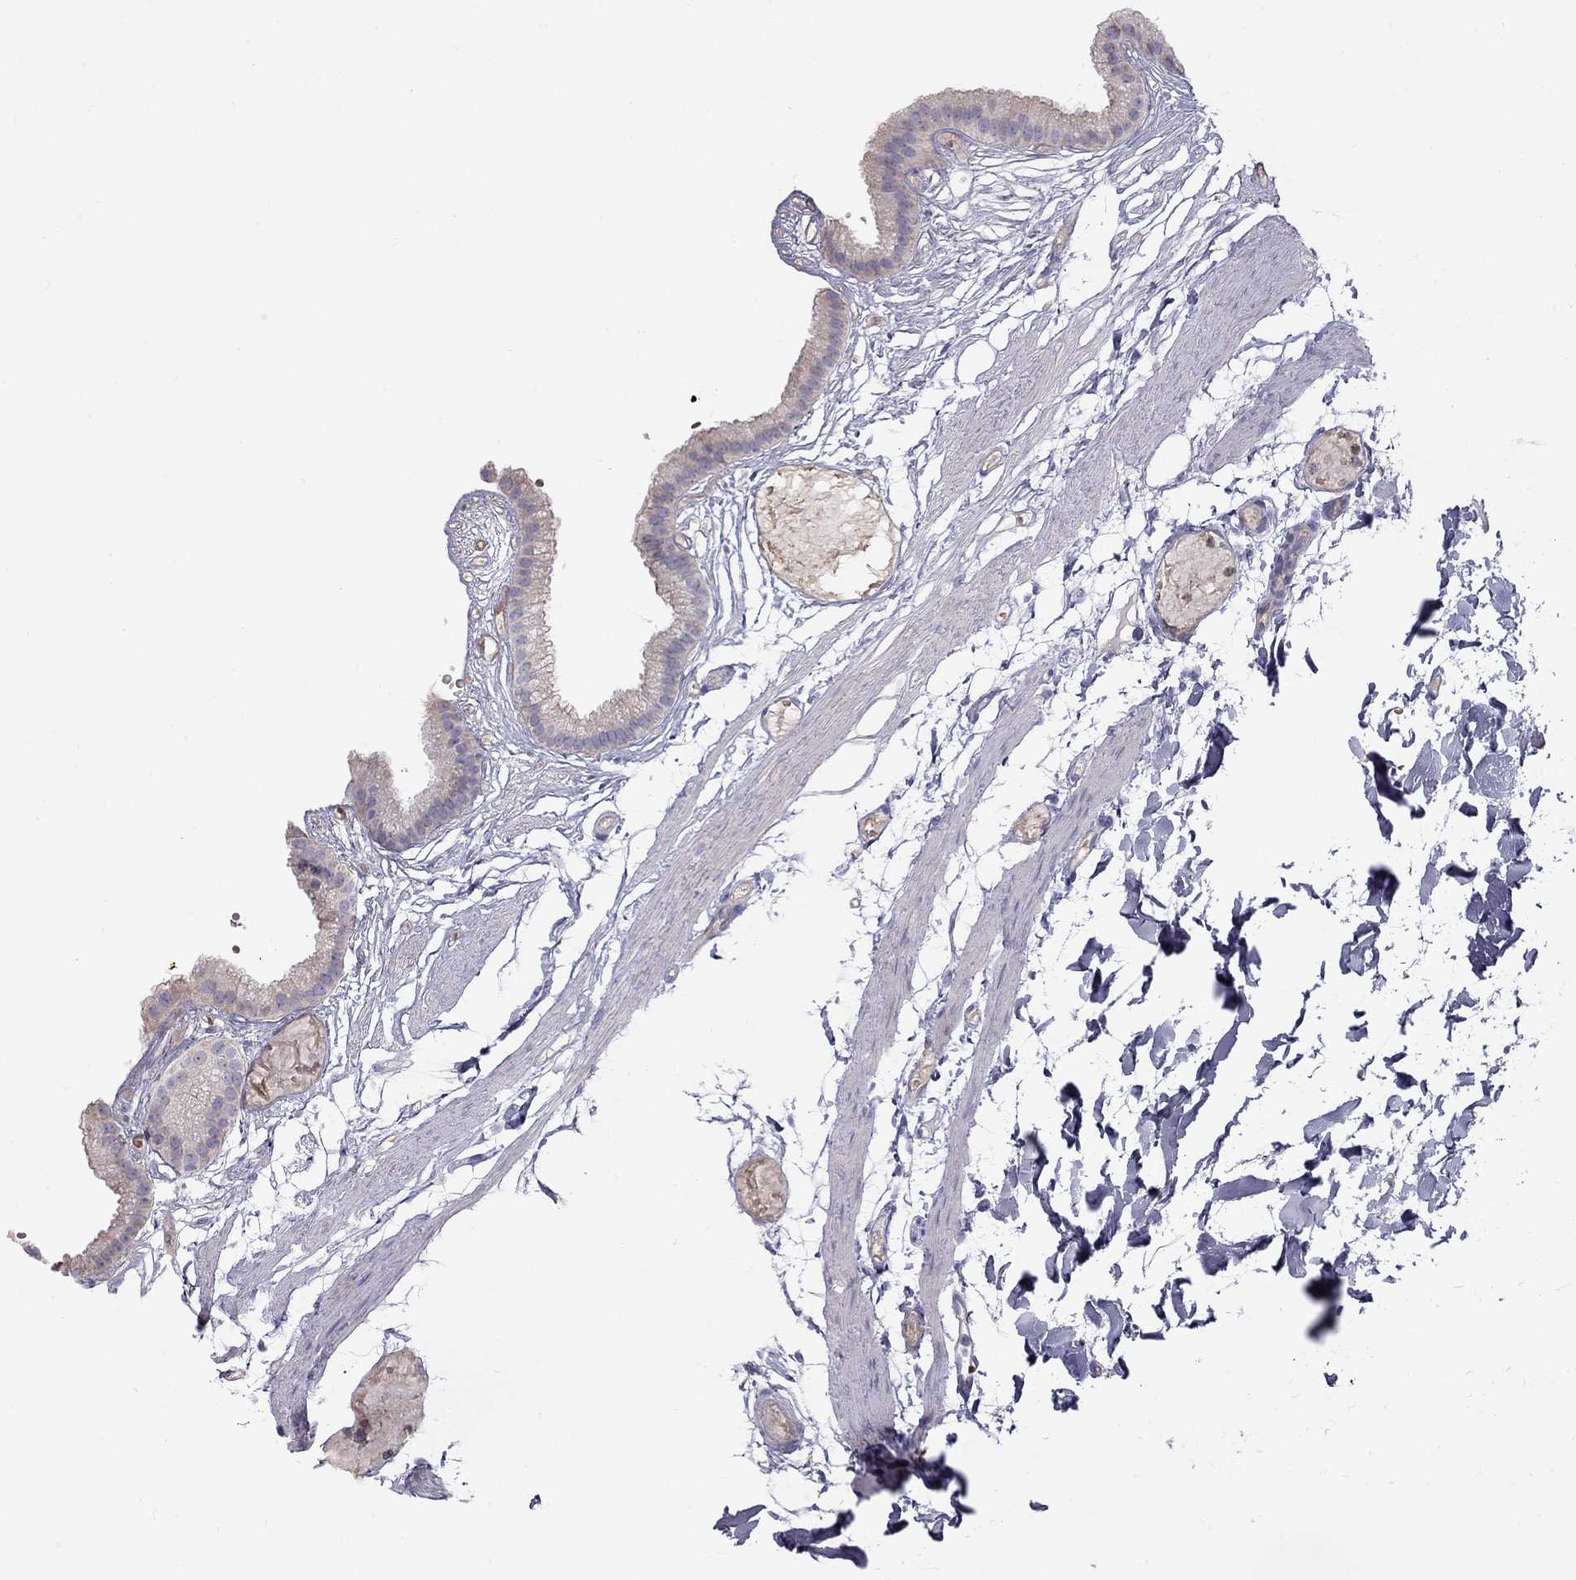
{"staining": {"intensity": "weak", "quantity": "<25%", "location": "cytoplasmic/membranous"}, "tissue": "gallbladder", "cell_type": "Glandular cells", "image_type": "normal", "snomed": [{"axis": "morphology", "description": "Normal tissue, NOS"}, {"axis": "topography", "description": "Gallbladder"}], "caption": "The image displays no staining of glandular cells in normal gallbladder. (Immunohistochemistry (ihc), brightfield microscopy, high magnification).", "gene": "TDRD6", "patient": {"sex": "female", "age": 45}}